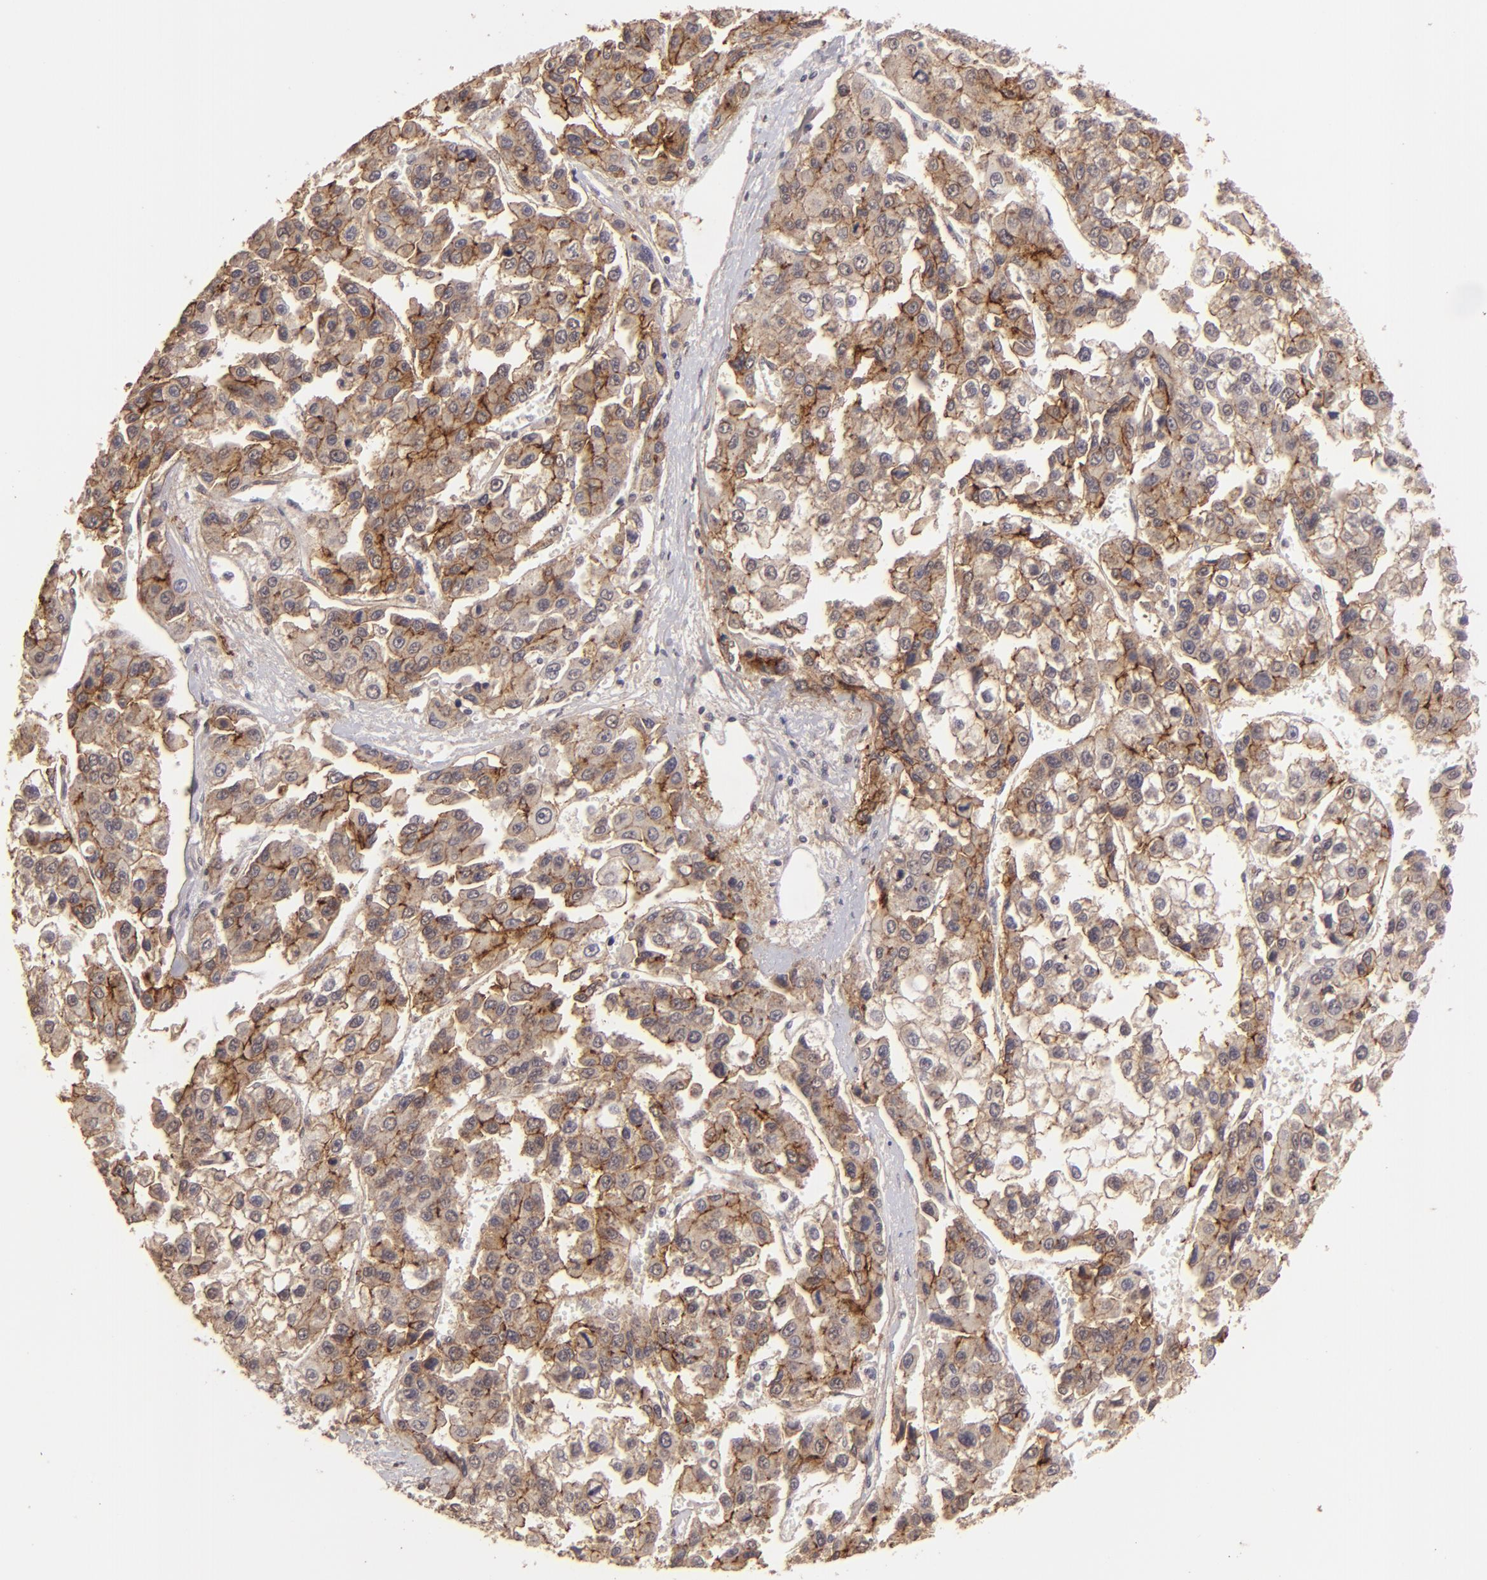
{"staining": {"intensity": "moderate", "quantity": ">75%", "location": "cytoplasmic/membranous"}, "tissue": "liver cancer", "cell_type": "Tumor cells", "image_type": "cancer", "snomed": [{"axis": "morphology", "description": "Carcinoma, Hepatocellular, NOS"}, {"axis": "topography", "description": "Liver"}], "caption": "A brown stain highlights moderate cytoplasmic/membranous expression of a protein in human liver cancer (hepatocellular carcinoma) tumor cells.", "gene": "CLDN1", "patient": {"sex": "female", "age": 66}}